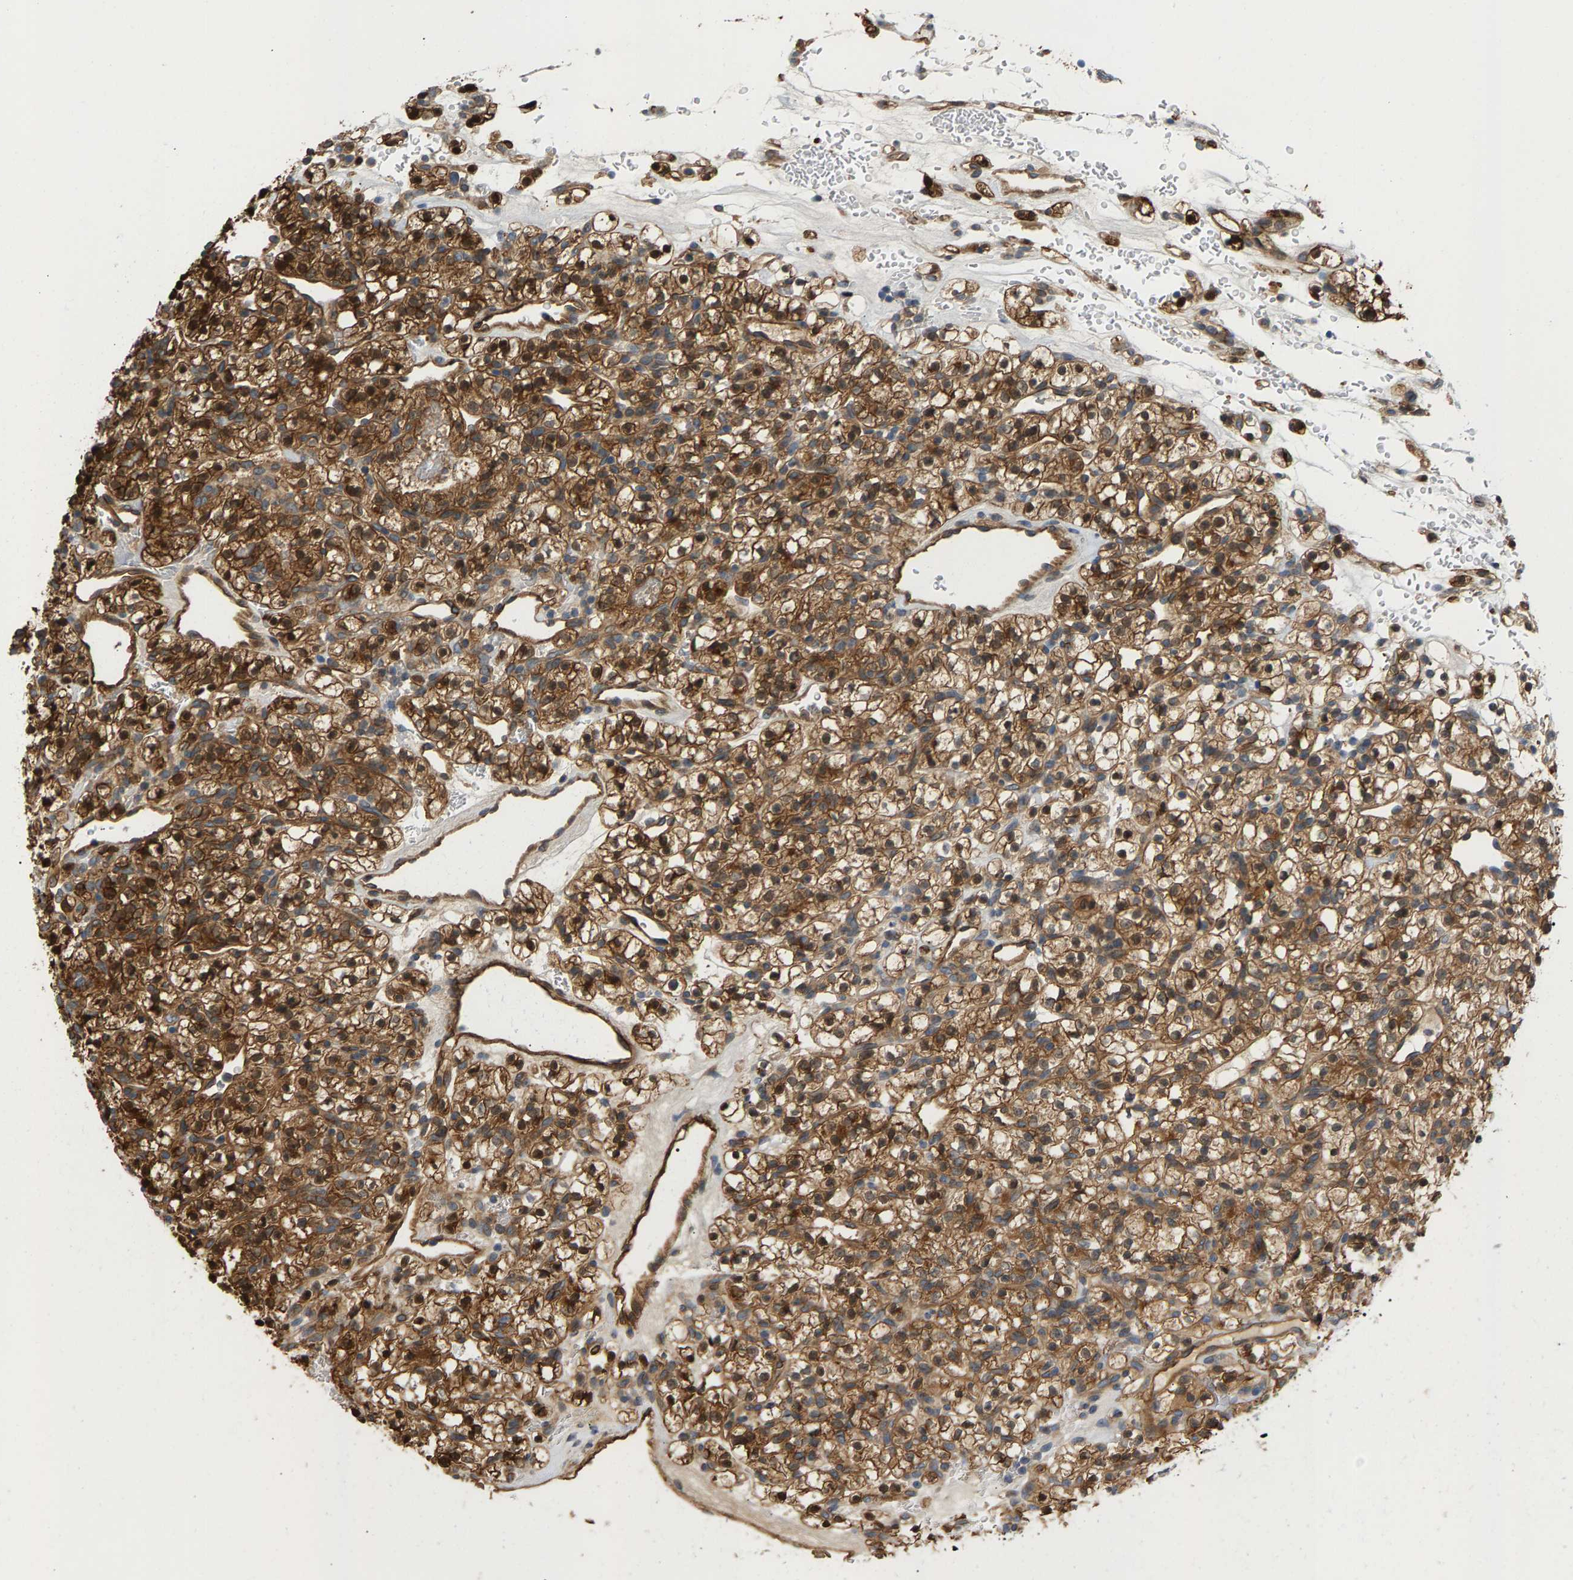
{"staining": {"intensity": "moderate", "quantity": ">75%", "location": "cytoplasmic/membranous,nuclear"}, "tissue": "renal cancer", "cell_type": "Tumor cells", "image_type": "cancer", "snomed": [{"axis": "morphology", "description": "Adenocarcinoma, NOS"}, {"axis": "topography", "description": "Kidney"}], "caption": "Protein staining shows moderate cytoplasmic/membranous and nuclear positivity in approximately >75% of tumor cells in adenocarcinoma (renal). Immunohistochemistry (ihc) stains the protein in brown and the nuclei are stained blue.", "gene": "KRTAP27-1", "patient": {"sex": "female", "age": 57}}